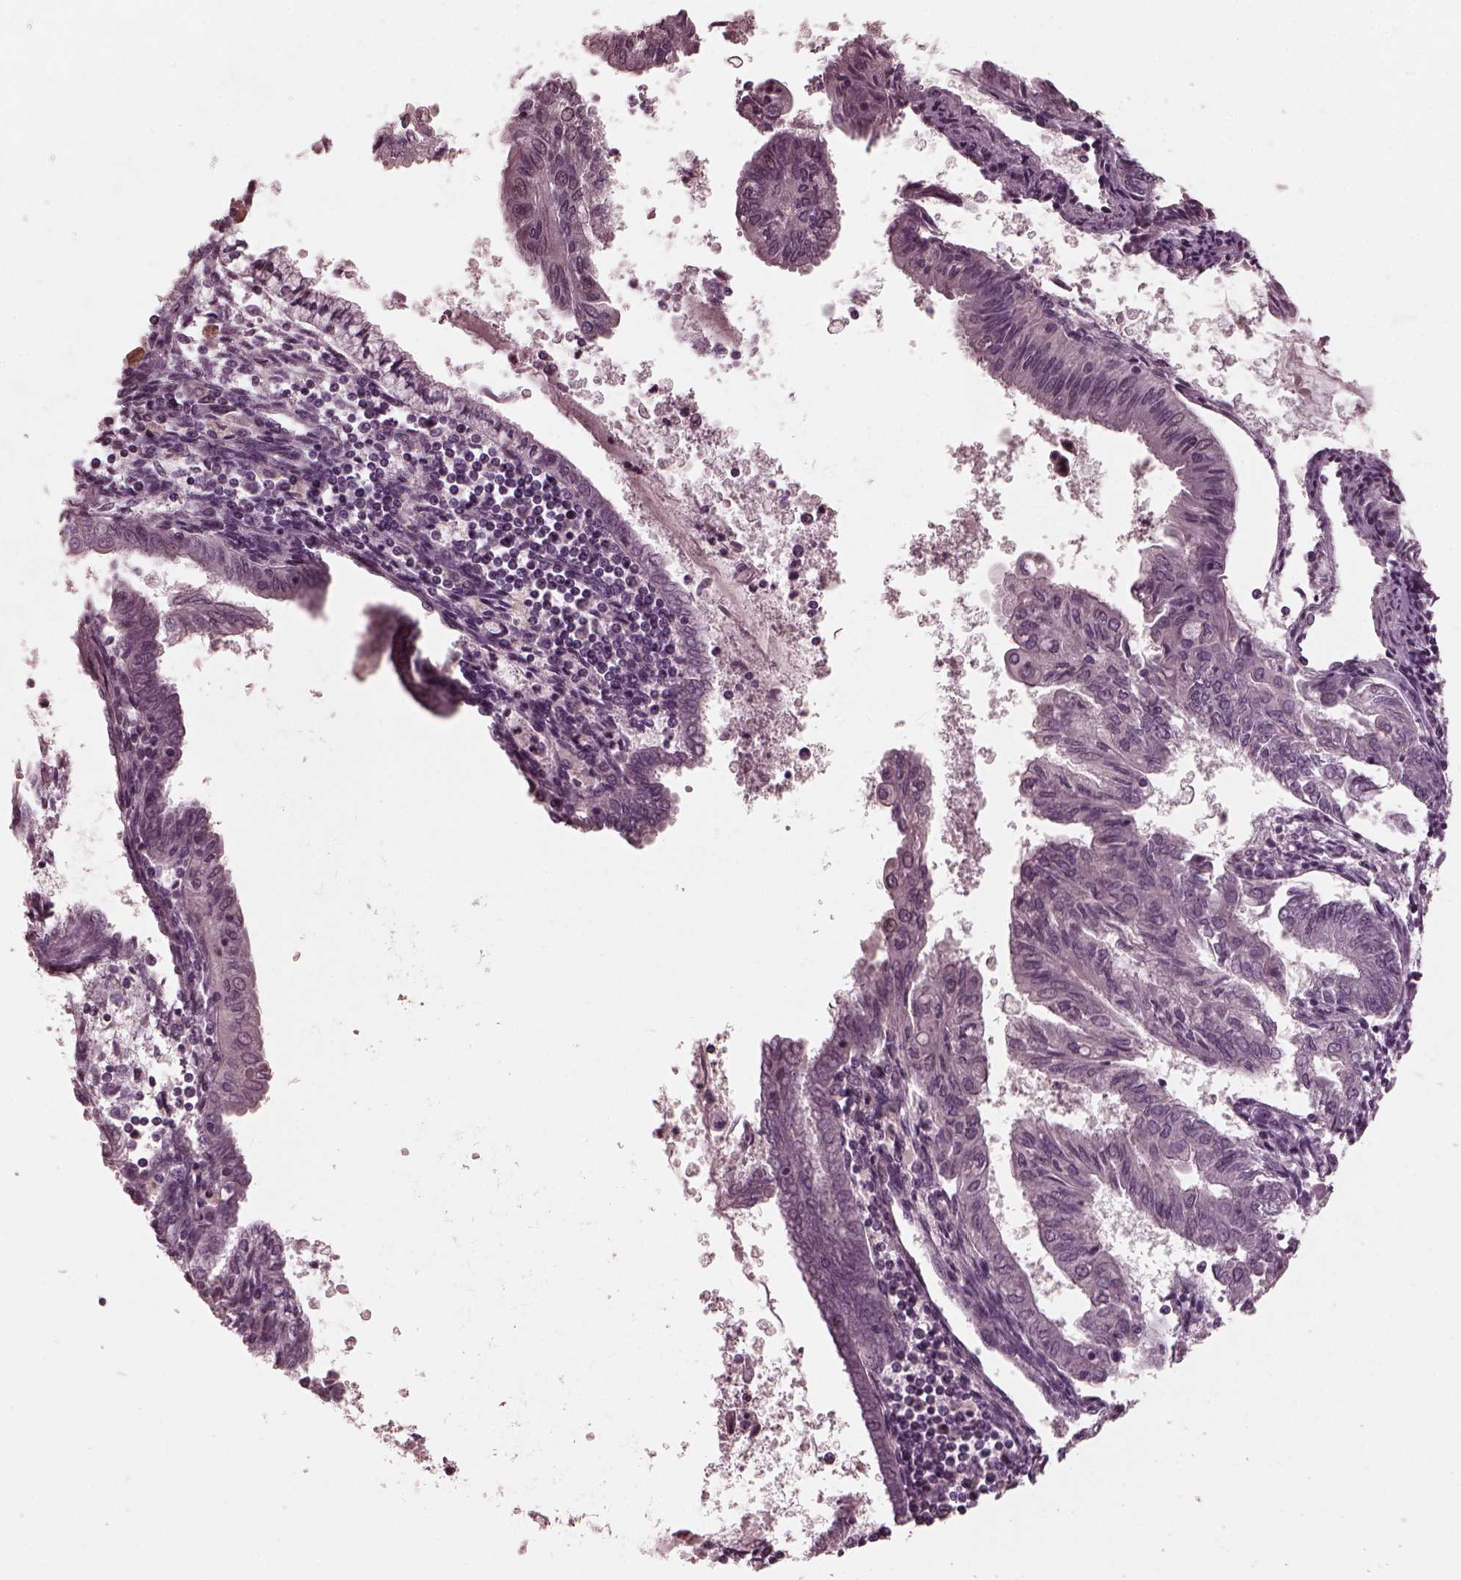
{"staining": {"intensity": "negative", "quantity": "none", "location": "none"}, "tissue": "endometrial cancer", "cell_type": "Tumor cells", "image_type": "cancer", "snomed": [{"axis": "morphology", "description": "Adenocarcinoma, NOS"}, {"axis": "topography", "description": "Endometrium"}], "caption": "Histopathology image shows no significant protein staining in tumor cells of endometrial adenocarcinoma.", "gene": "RCVRN", "patient": {"sex": "female", "age": 68}}